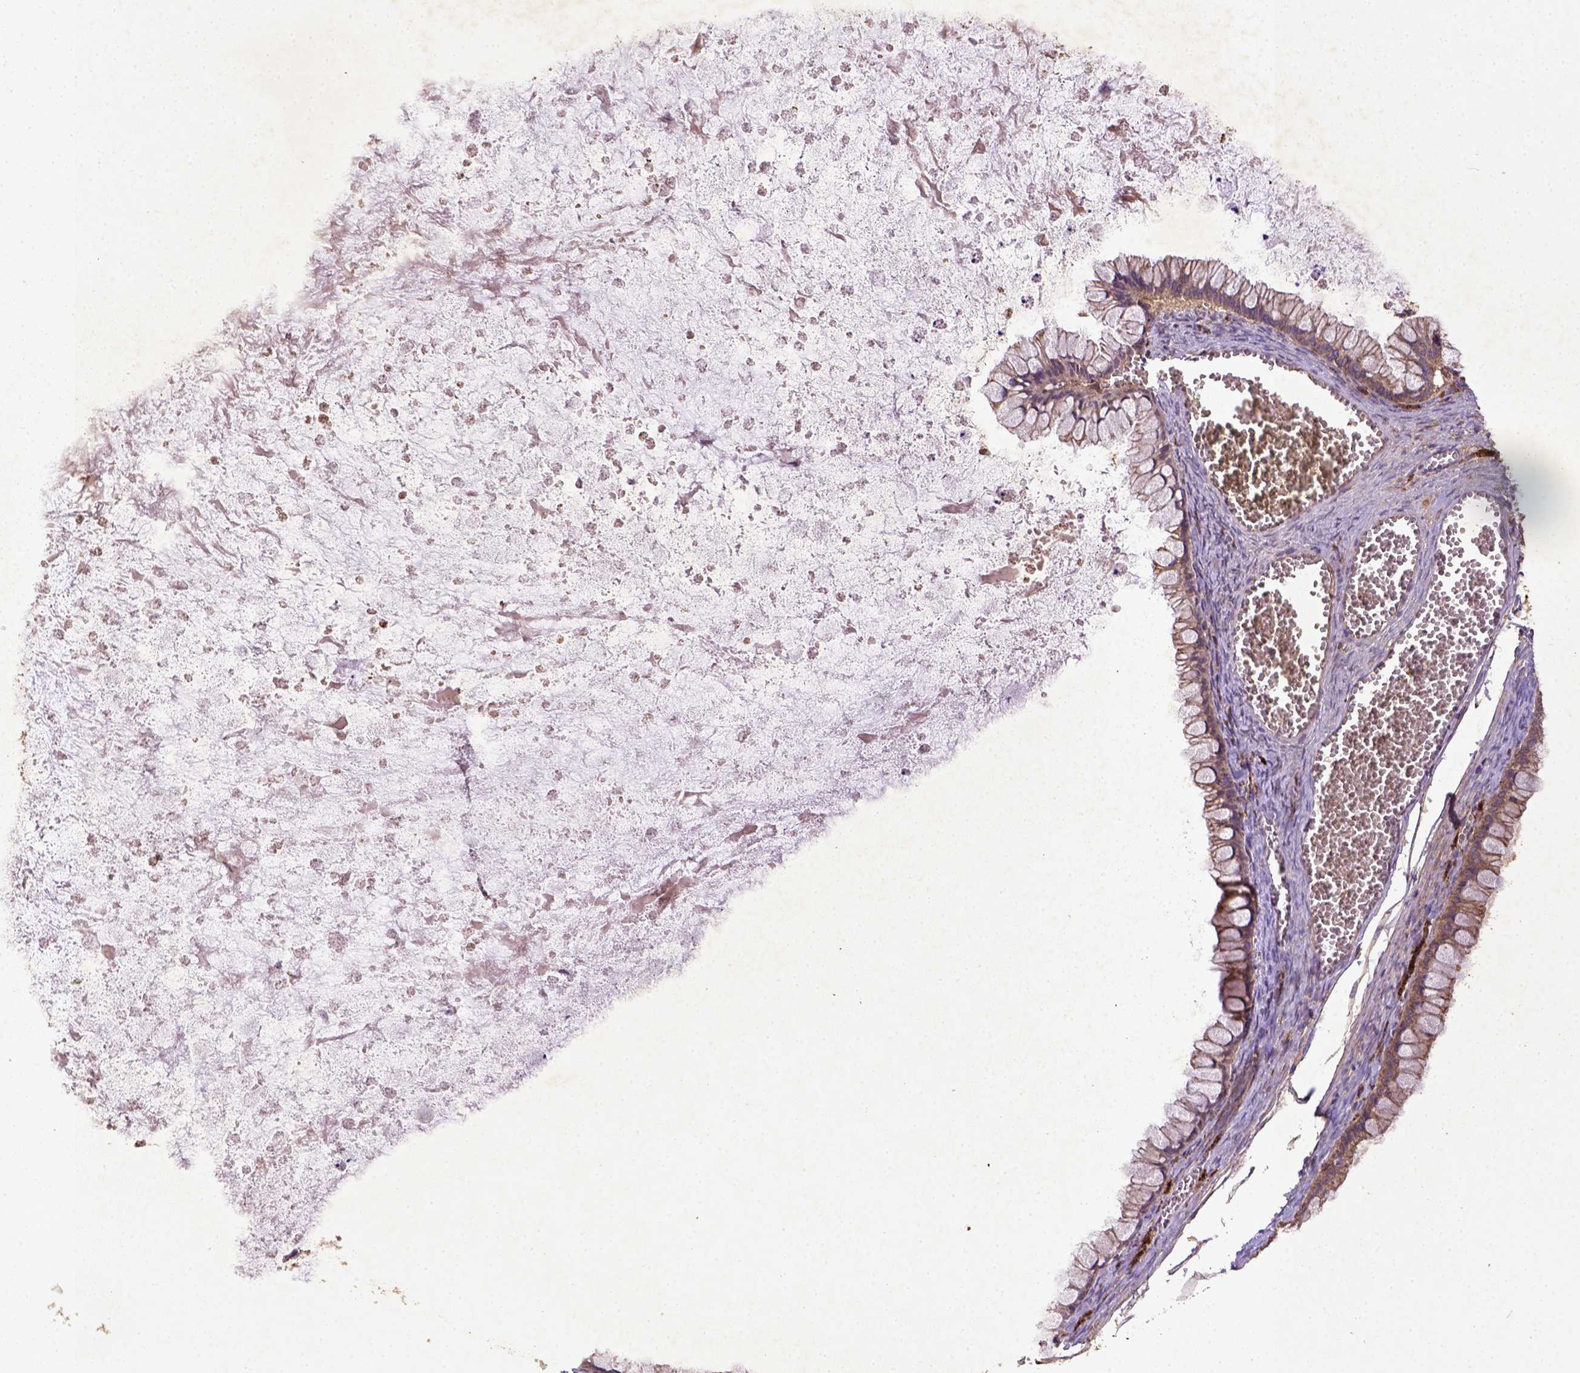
{"staining": {"intensity": "moderate", "quantity": "25%-75%", "location": "cytoplasmic/membranous"}, "tissue": "ovarian cancer", "cell_type": "Tumor cells", "image_type": "cancer", "snomed": [{"axis": "morphology", "description": "Cystadenocarcinoma, mucinous, NOS"}, {"axis": "topography", "description": "Ovary"}], "caption": "A brown stain highlights moderate cytoplasmic/membranous positivity of a protein in mucinous cystadenocarcinoma (ovarian) tumor cells.", "gene": "MT-CO1", "patient": {"sex": "female", "age": 67}}